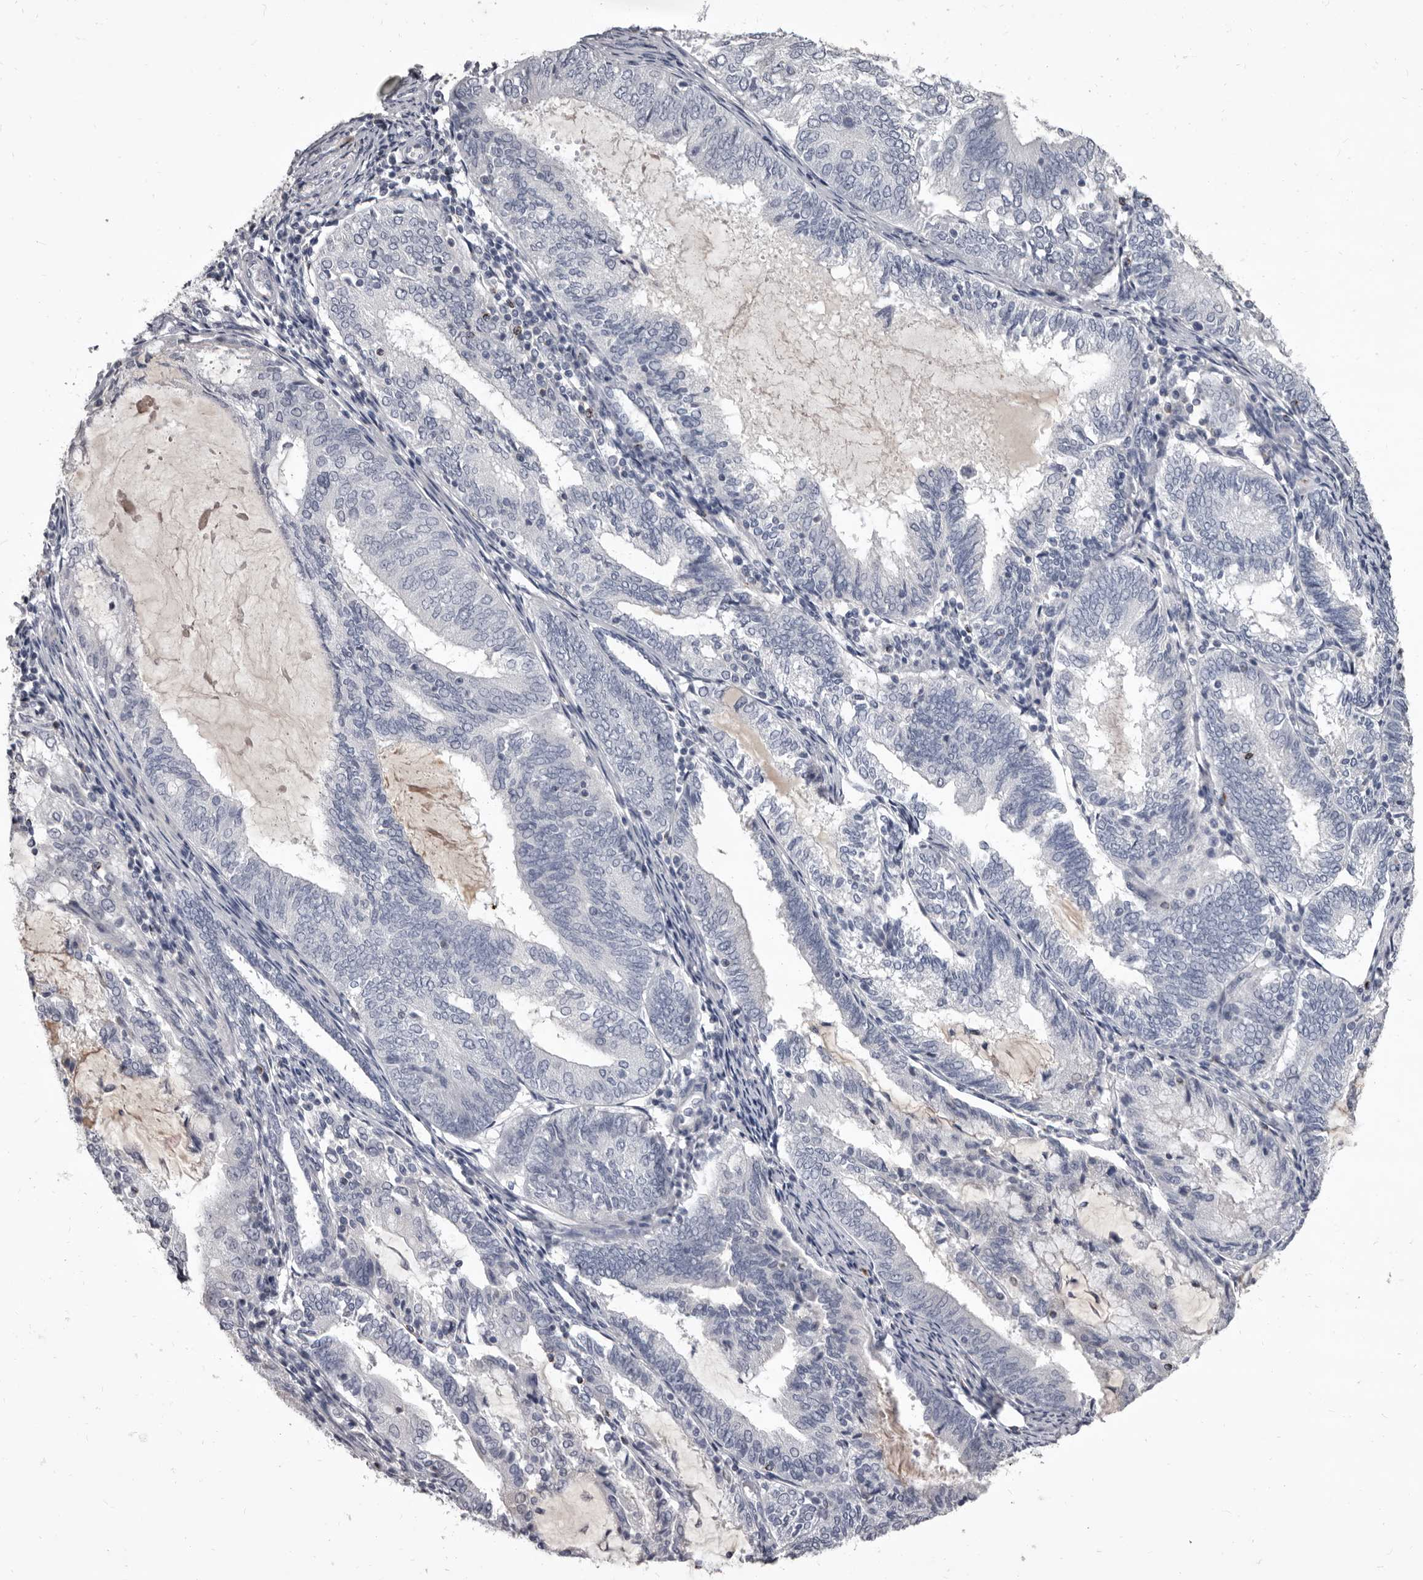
{"staining": {"intensity": "negative", "quantity": "none", "location": "none"}, "tissue": "endometrial cancer", "cell_type": "Tumor cells", "image_type": "cancer", "snomed": [{"axis": "morphology", "description": "Adenocarcinoma, NOS"}, {"axis": "topography", "description": "Endometrium"}], "caption": "A high-resolution histopathology image shows immunohistochemistry staining of adenocarcinoma (endometrial), which exhibits no significant positivity in tumor cells.", "gene": "GZMH", "patient": {"sex": "female", "age": 81}}